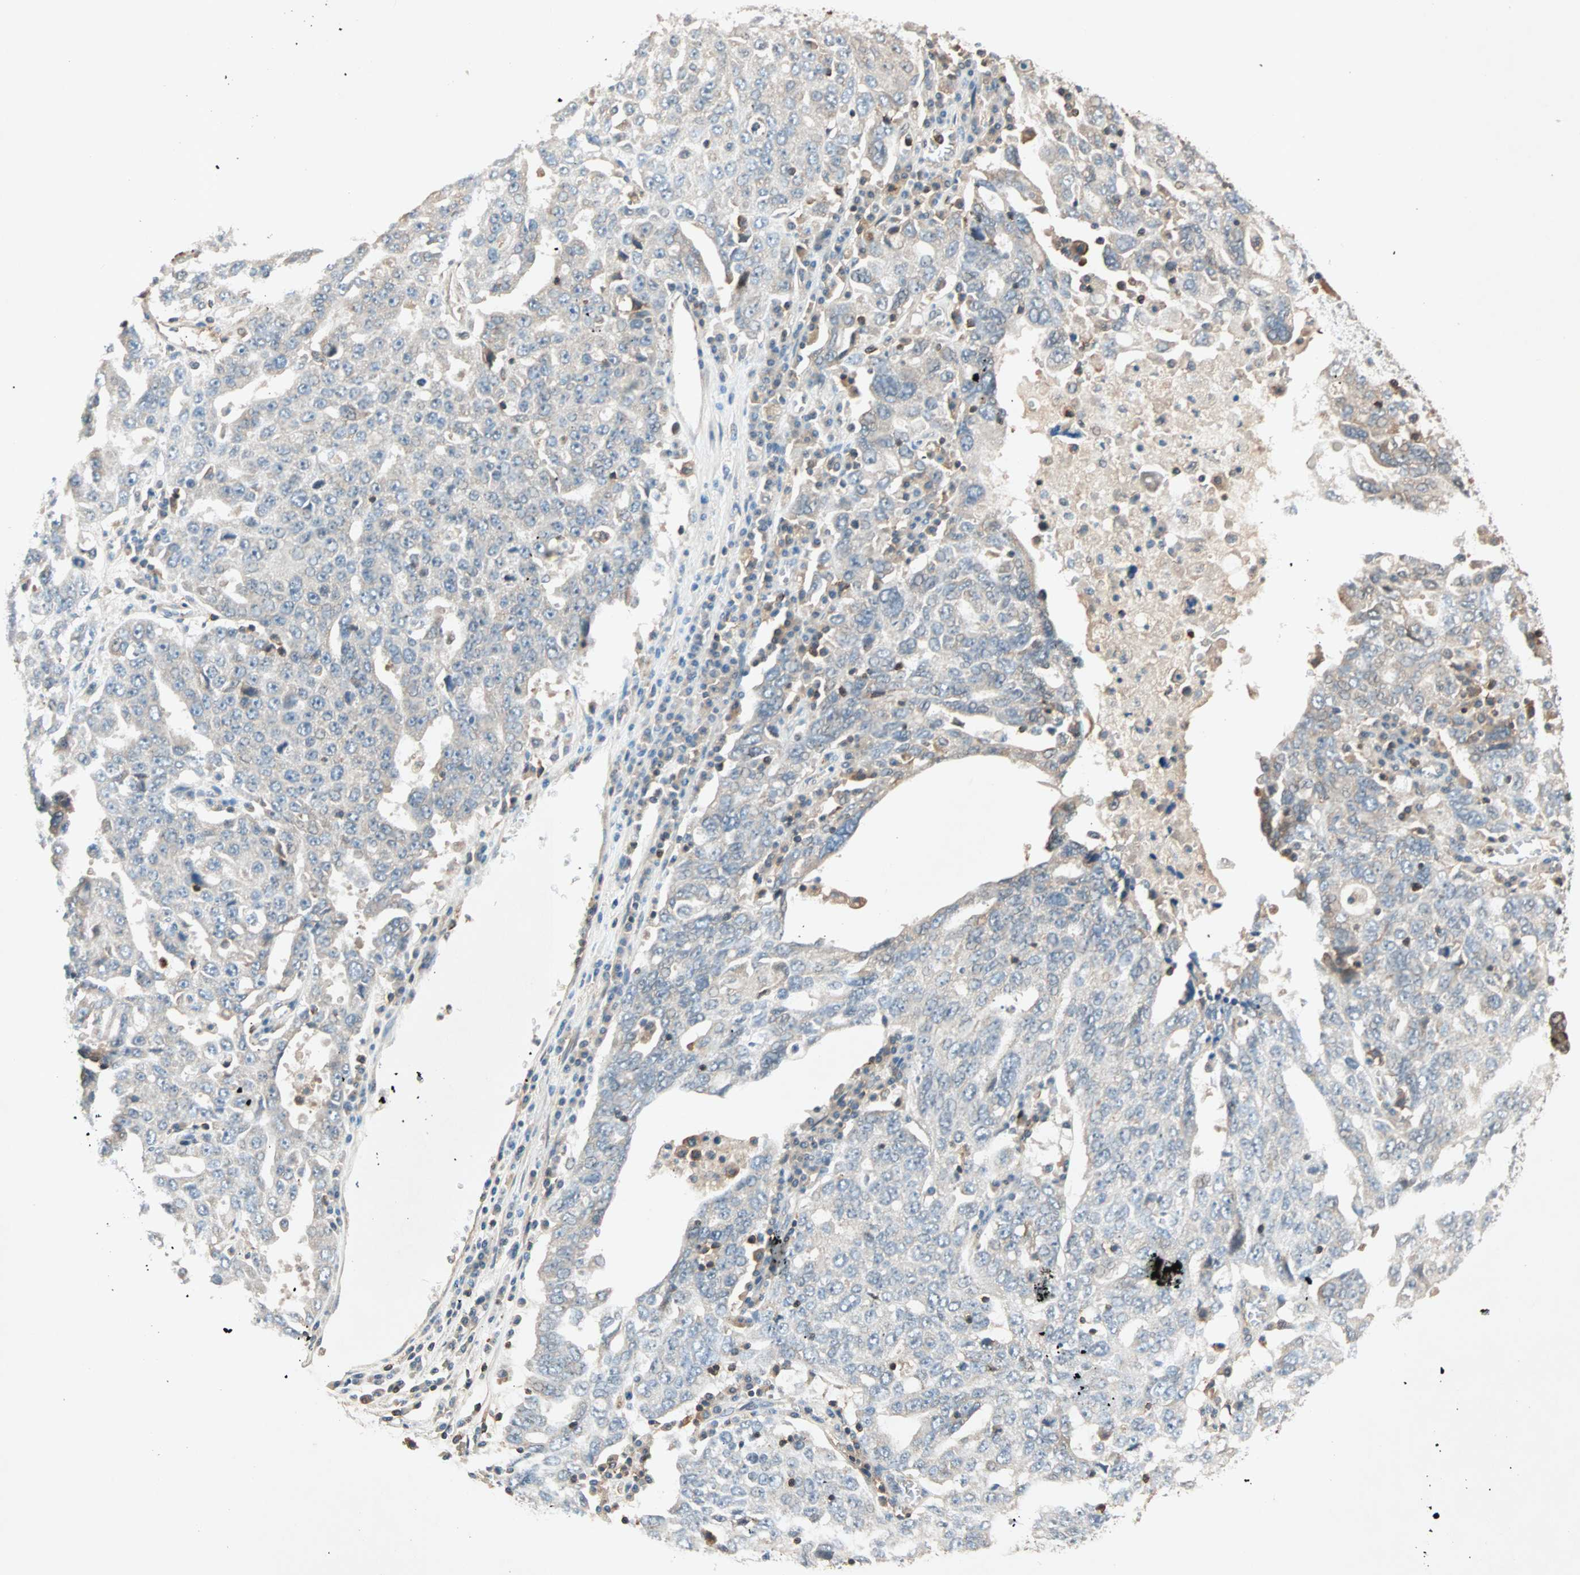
{"staining": {"intensity": "weak", "quantity": "25%-75%", "location": "cytoplasmic/membranous"}, "tissue": "ovarian cancer", "cell_type": "Tumor cells", "image_type": "cancer", "snomed": [{"axis": "morphology", "description": "Carcinoma, endometroid"}, {"axis": "topography", "description": "Ovary"}], "caption": "A low amount of weak cytoplasmic/membranous positivity is seen in approximately 25%-75% of tumor cells in ovarian cancer tissue.", "gene": "TEC", "patient": {"sex": "female", "age": 62}}